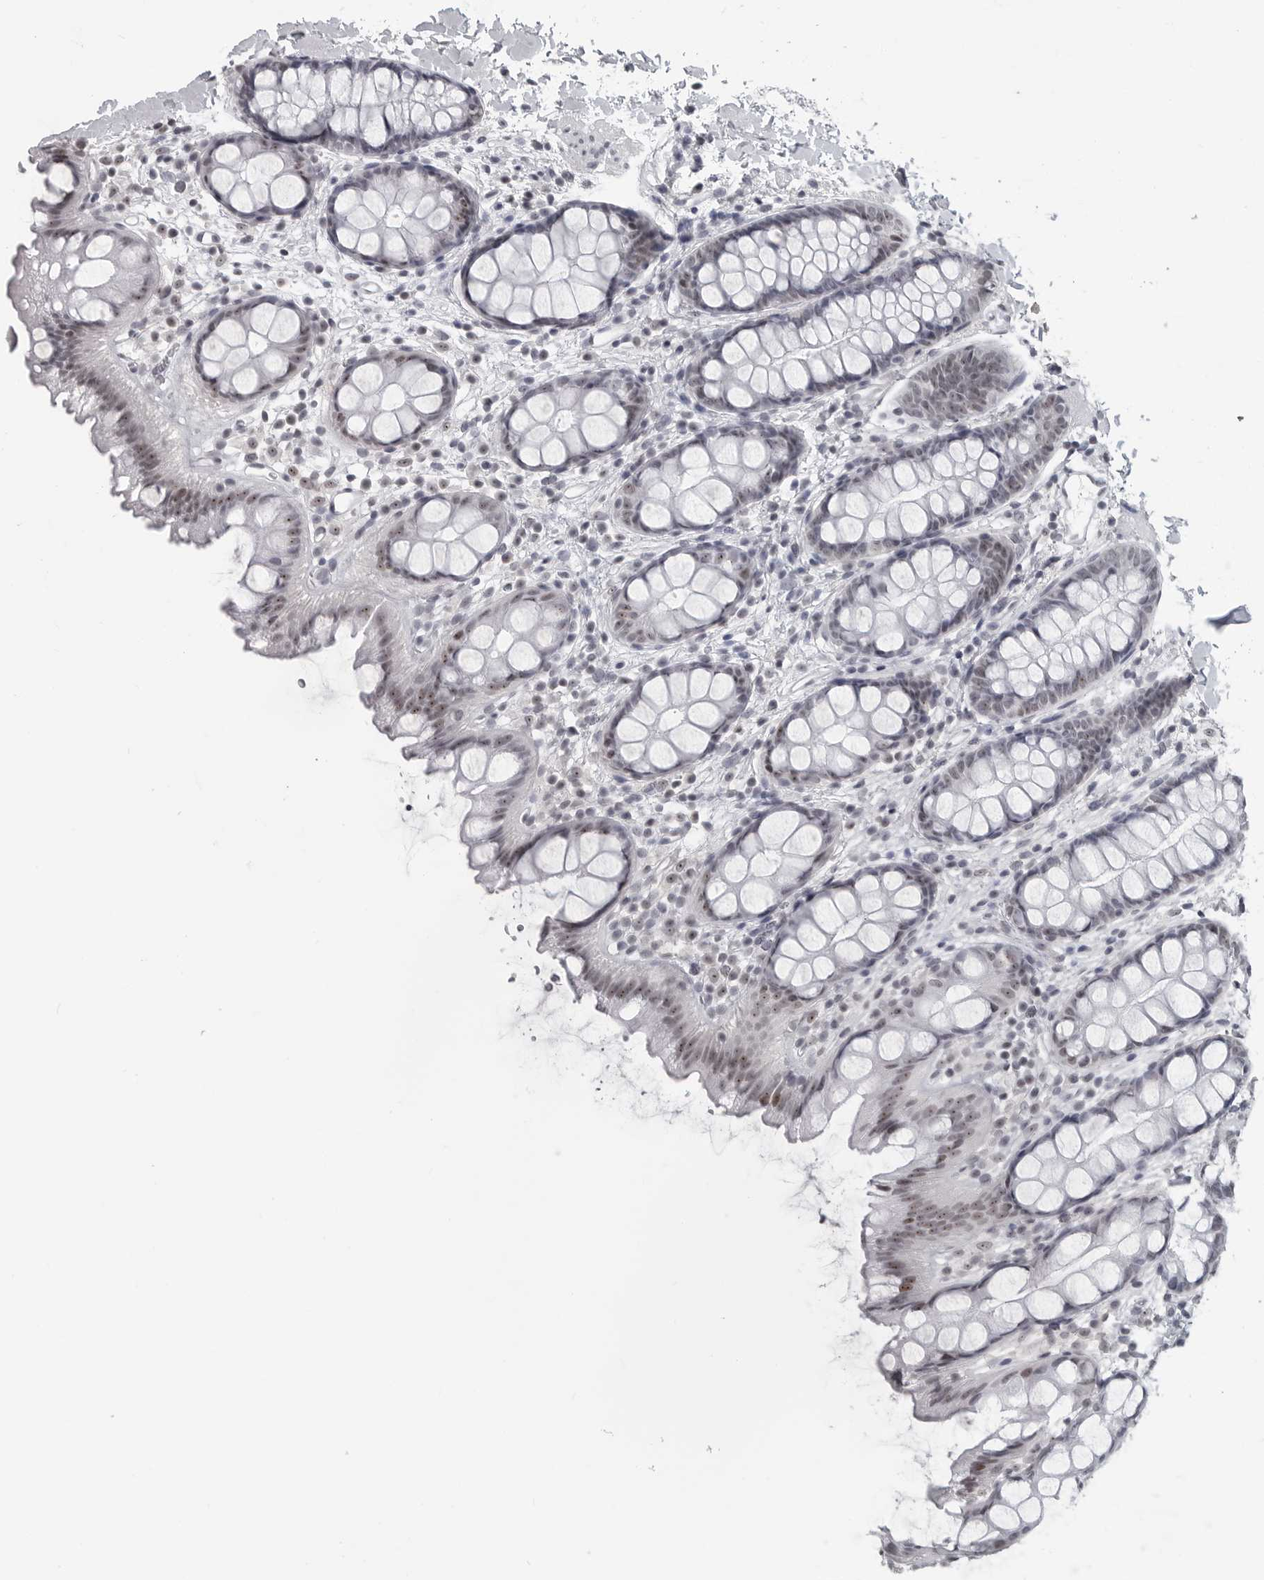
{"staining": {"intensity": "moderate", "quantity": "25%-75%", "location": "nuclear"}, "tissue": "rectum", "cell_type": "Glandular cells", "image_type": "normal", "snomed": [{"axis": "morphology", "description": "Normal tissue, NOS"}, {"axis": "topography", "description": "Rectum"}], "caption": "Moderate nuclear expression for a protein is identified in about 25%-75% of glandular cells of benign rectum using immunohistochemistry.", "gene": "DDX54", "patient": {"sex": "female", "age": 65}}